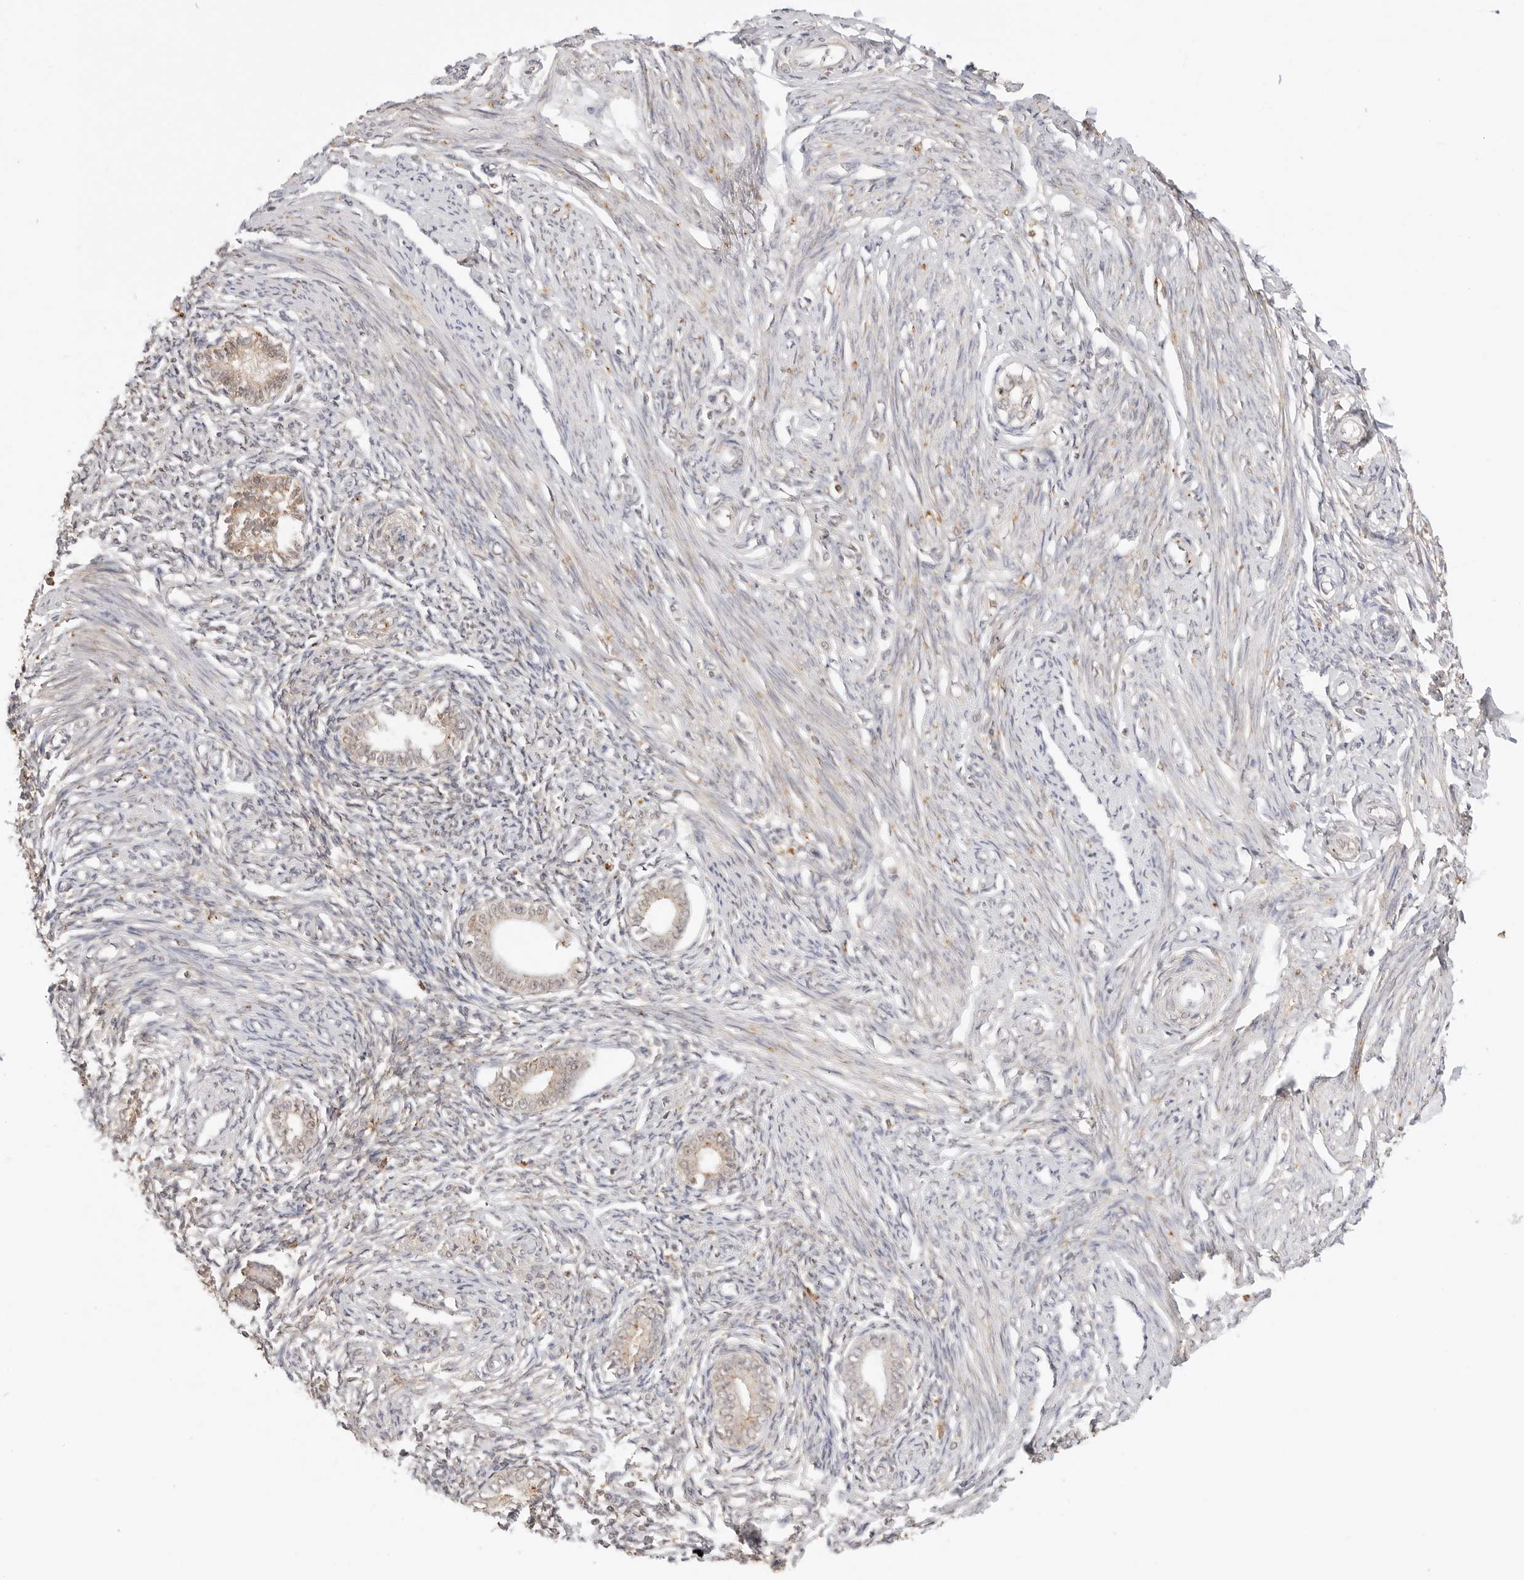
{"staining": {"intensity": "negative", "quantity": "none", "location": "none"}, "tissue": "endometrium", "cell_type": "Cells in endometrial stroma", "image_type": "normal", "snomed": [{"axis": "morphology", "description": "Normal tissue, NOS"}, {"axis": "topography", "description": "Endometrium"}], "caption": "Endometrium stained for a protein using IHC shows no expression cells in endometrial stroma.", "gene": "EPHA1", "patient": {"sex": "female", "age": 56}}